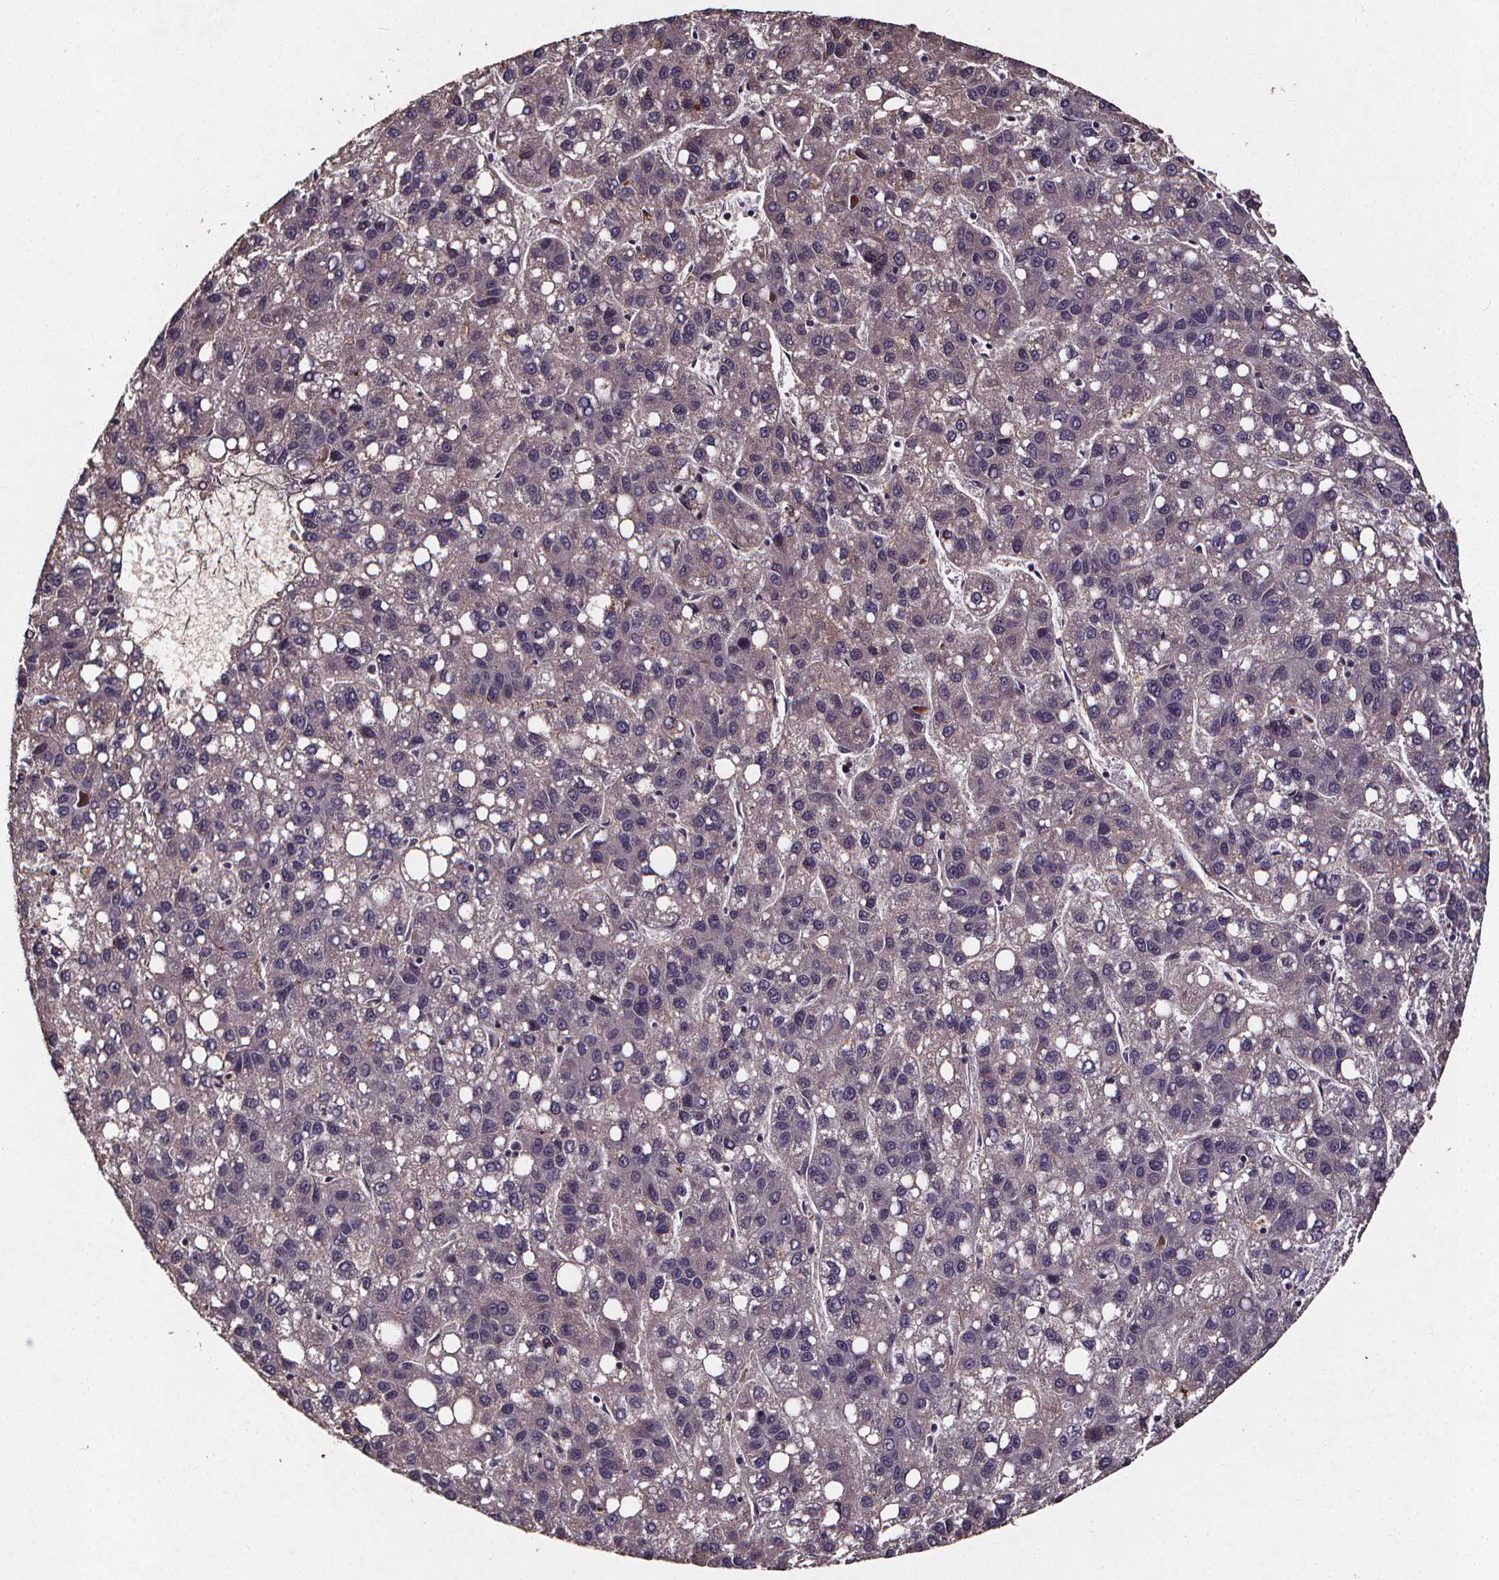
{"staining": {"intensity": "negative", "quantity": "none", "location": "none"}, "tissue": "liver cancer", "cell_type": "Tumor cells", "image_type": "cancer", "snomed": [{"axis": "morphology", "description": "Carcinoma, Hepatocellular, NOS"}, {"axis": "topography", "description": "Liver"}], "caption": "Liver cancer (hepatocellular carcinoma) was stained to show a protein in brown. There is no significant positivity in tumor cells. (DAB immunohistochemistry (IHC) with hematoxylin counter stain).", "gene": "SPAG8", "patient": {"sex": "female", "age": 82}}